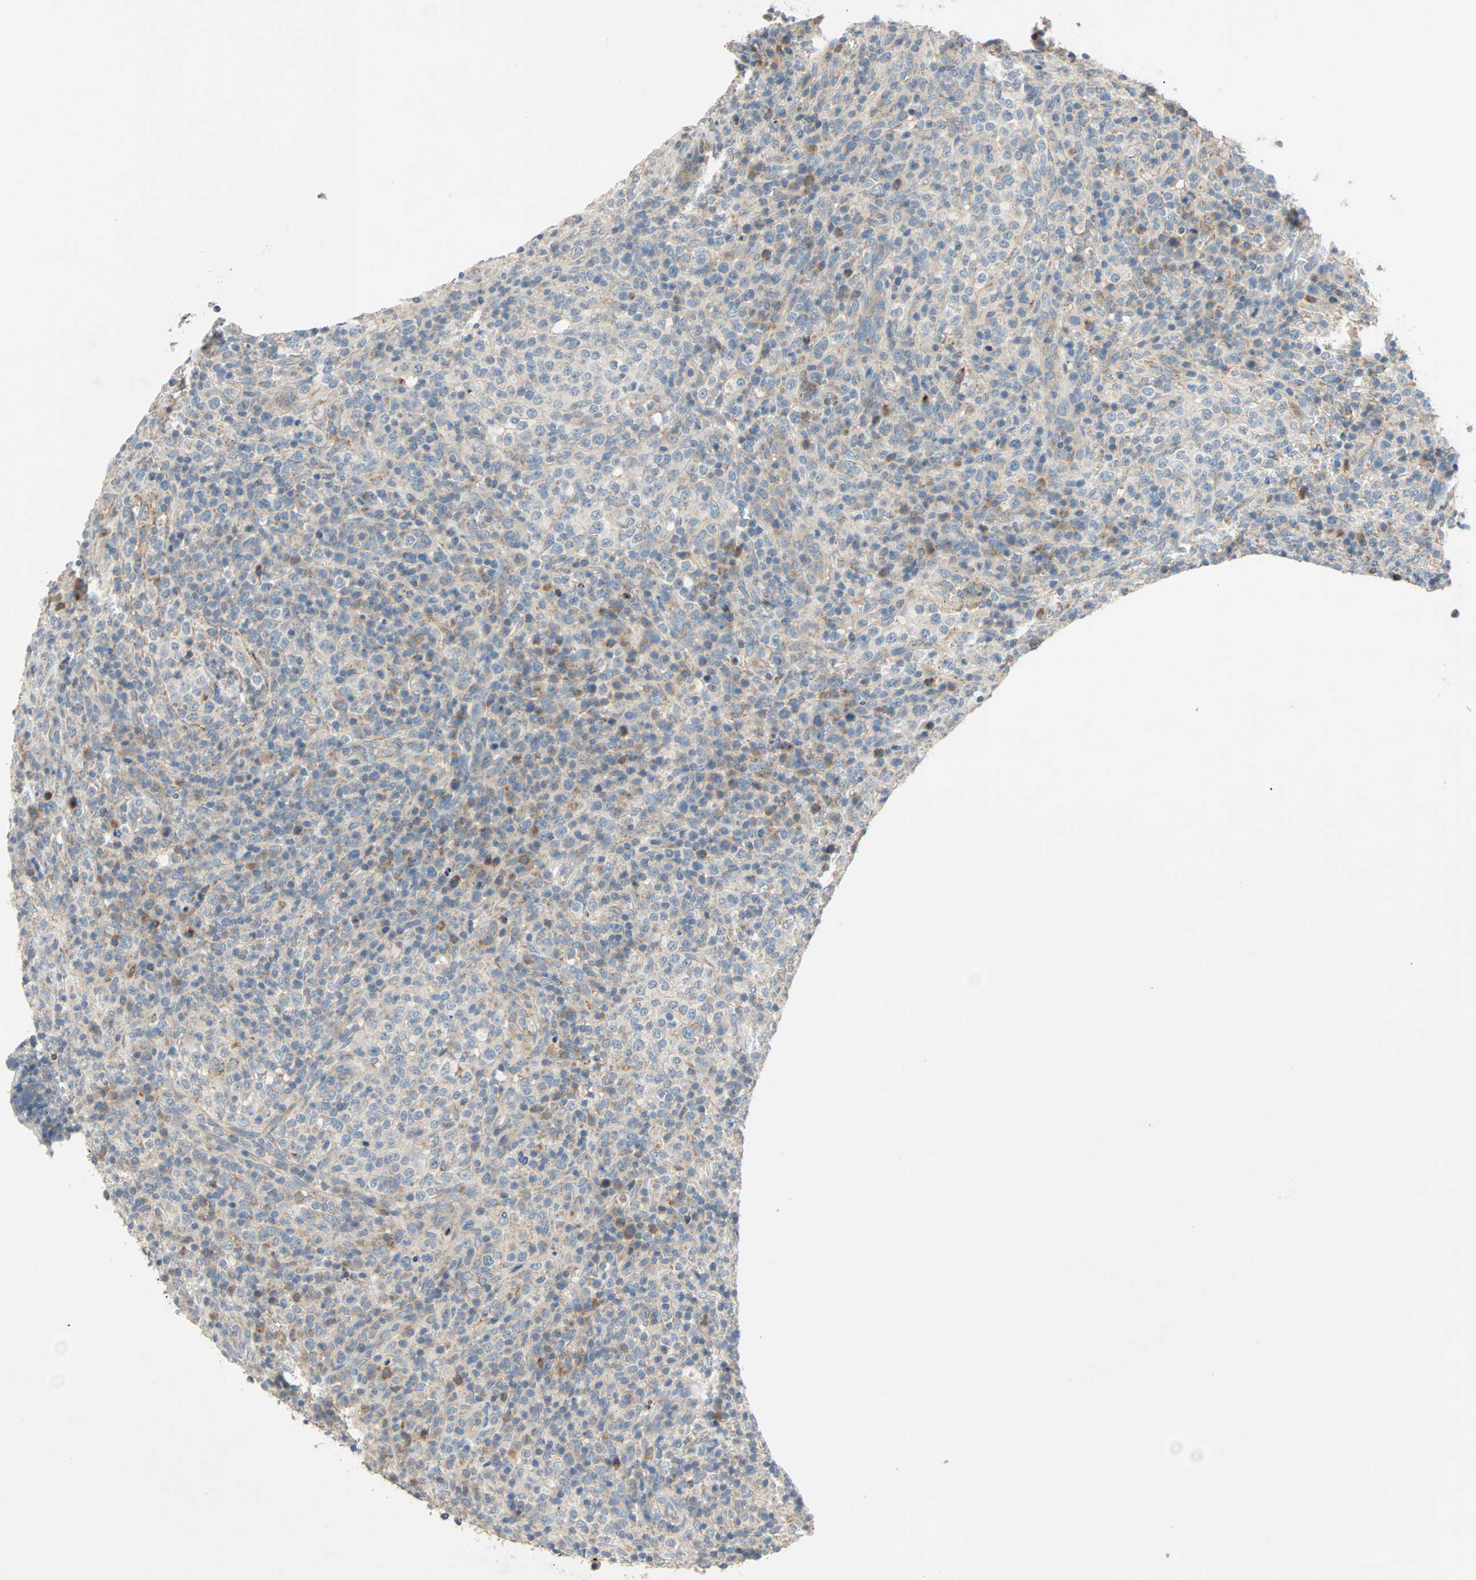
{"staining": {"intensity": "moderate", "quantity": "25%-75%", "location": "cytoplasmic/membranous"}, "tissue": "lymphoma", "cell_type": "Tumor cells", "image_type": "cancer", "snomed": [{"axis": "morphology", "description": "Malignant lymphoma, non-Hodgkin's type, High grade"}, {"axis": "topography", "description": "Lymph node"}], "caption": "Tumor cells exhibit moderate cytoplasmic/membranous expression in about 25%-75% of cells in high-grade malignant lymphoma, non-Hodgkin's type.", "gene": "XYLT1", "patient": {"sex": "female", "age": 76}}